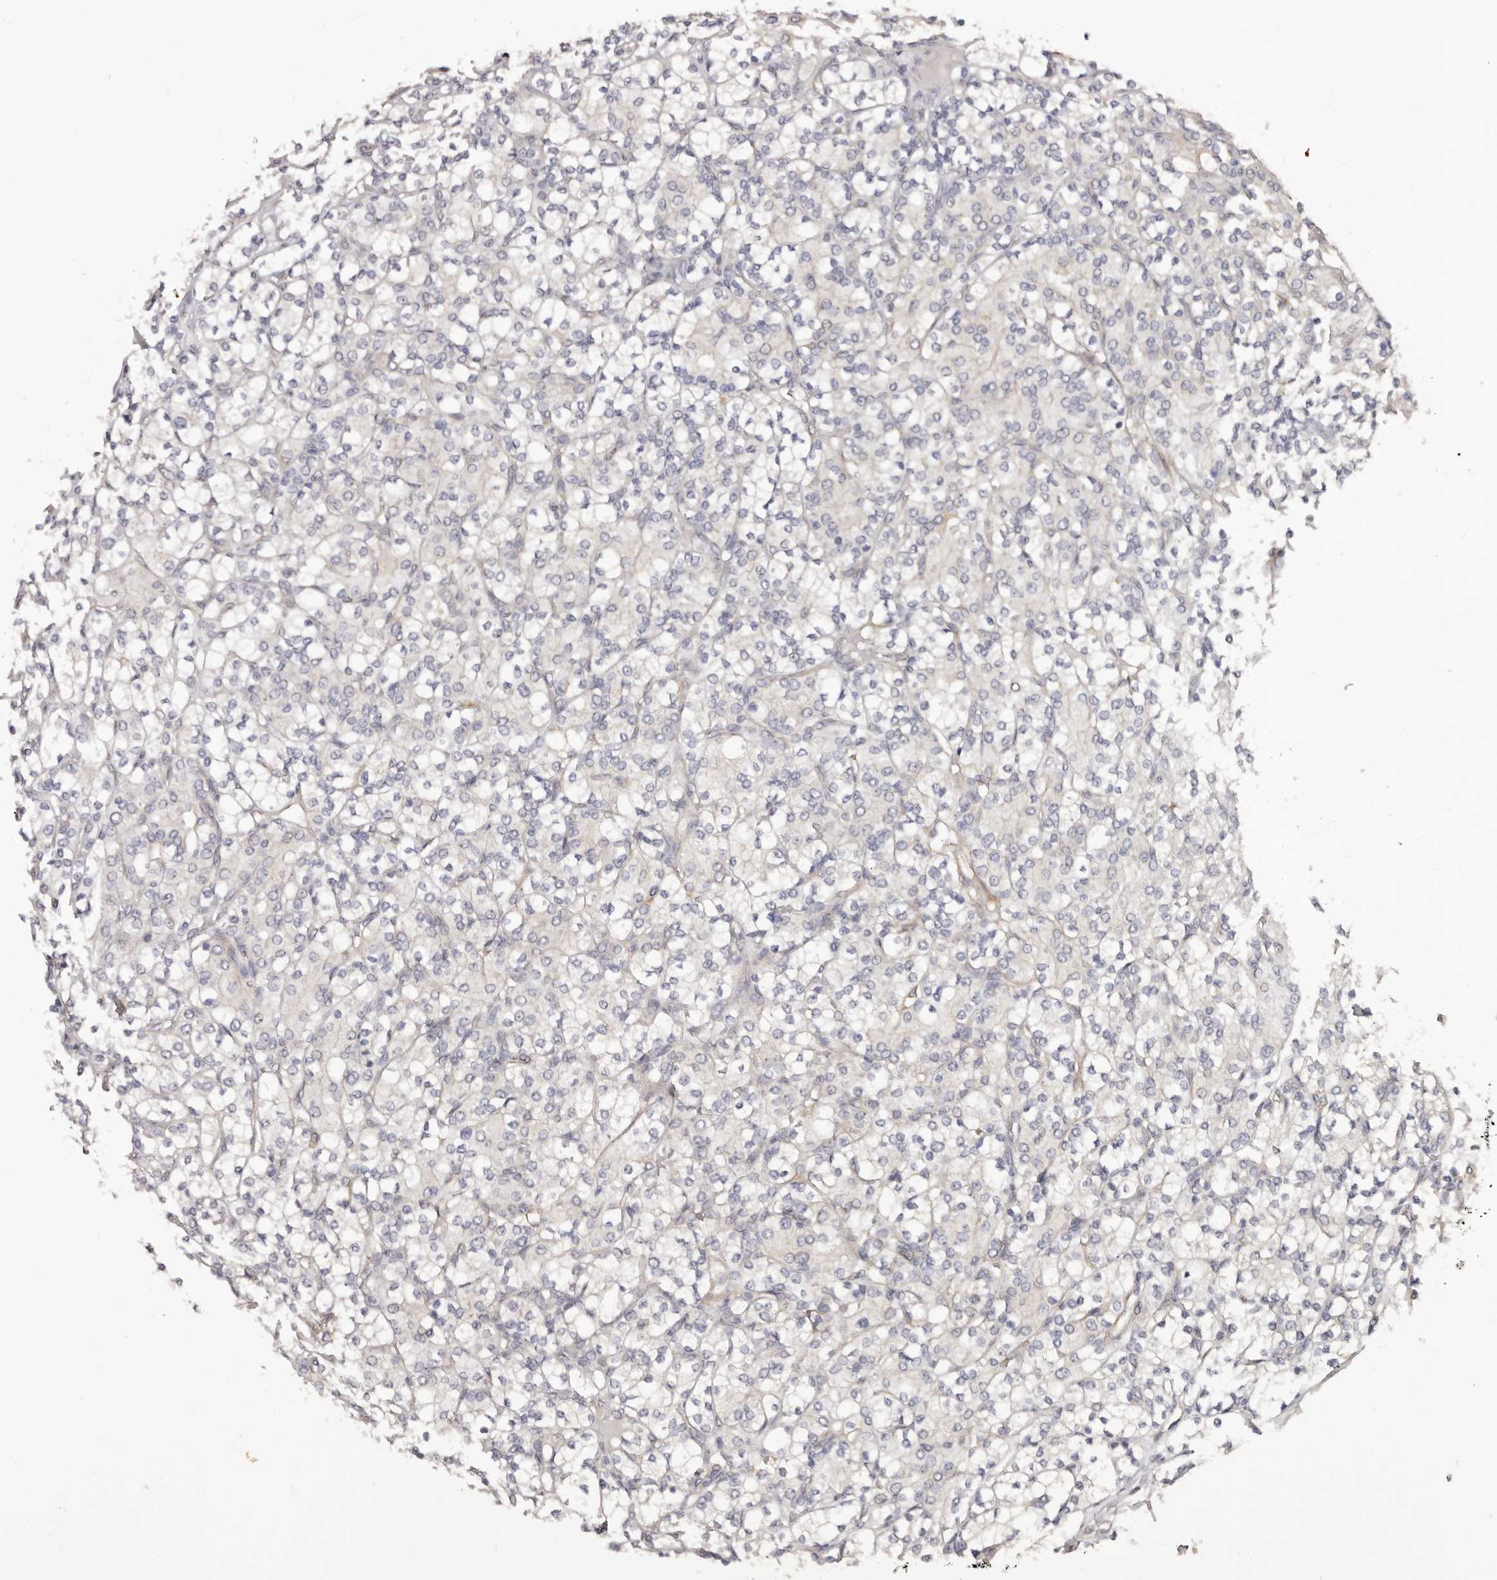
{"staining": {"intensity": "negative", "quantity": "none", "location": "none"}, "tissue": "renal cancer", "cell_type": "Tumor cells", "image_type": "cancer", "snomed": [{"axis": "morphology", "description": "Adenocarcinoma, NOS"}, {"axis": "topography", "description": "Kidney"}], "caption": "Protein analysis of renal cancer (adenocarcinoma) shows no significant positivity in tumor cells.", "gene": "NOL12", "patient": {"sex": "male", "age": 77}}